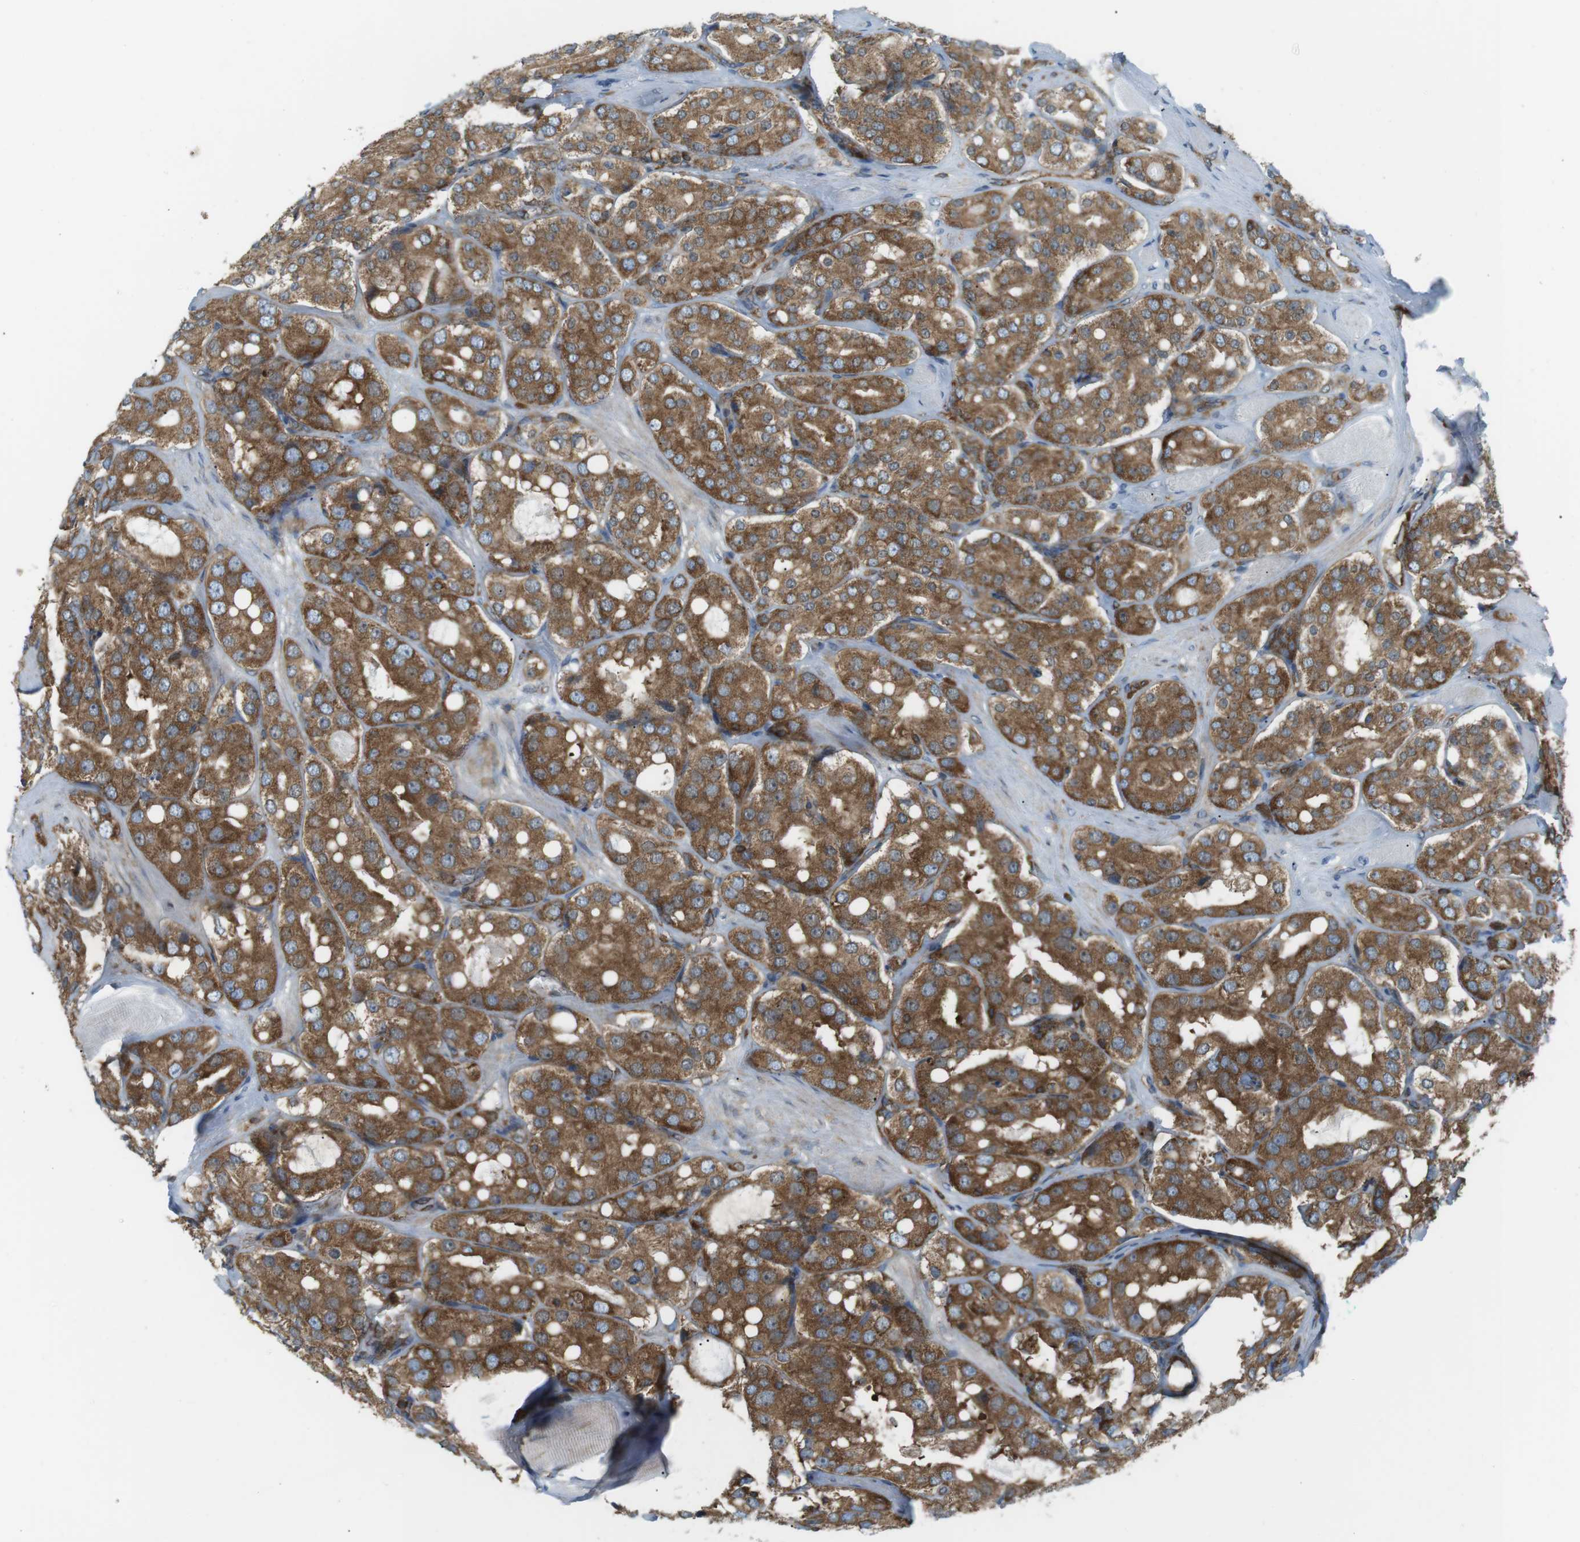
{"staining": {"intensity": "moderate", "quantity": ">75%", "location": "cytoplasmic/membranous"}, "tissue": "prostate cancer", "cell_type": "Tumor cells", "image_type": "cancer", "snomed": [{"axis": "morphology", "description": "Adenocarcinoma, High grade"}, {"axis": "topography", "description": "Prostate"}], "caption": "Immunohistochemistry (IHC) photomicrograph of prostate cancer (adenocarcinoma (high-grade)) stained for a protein (brown), which displays medium levels of moderate cytoplasmic/membranous positivity in about >75% of tumor cells.", "gene": "FLII", "patient": {"sex": "male", "age": 65}}